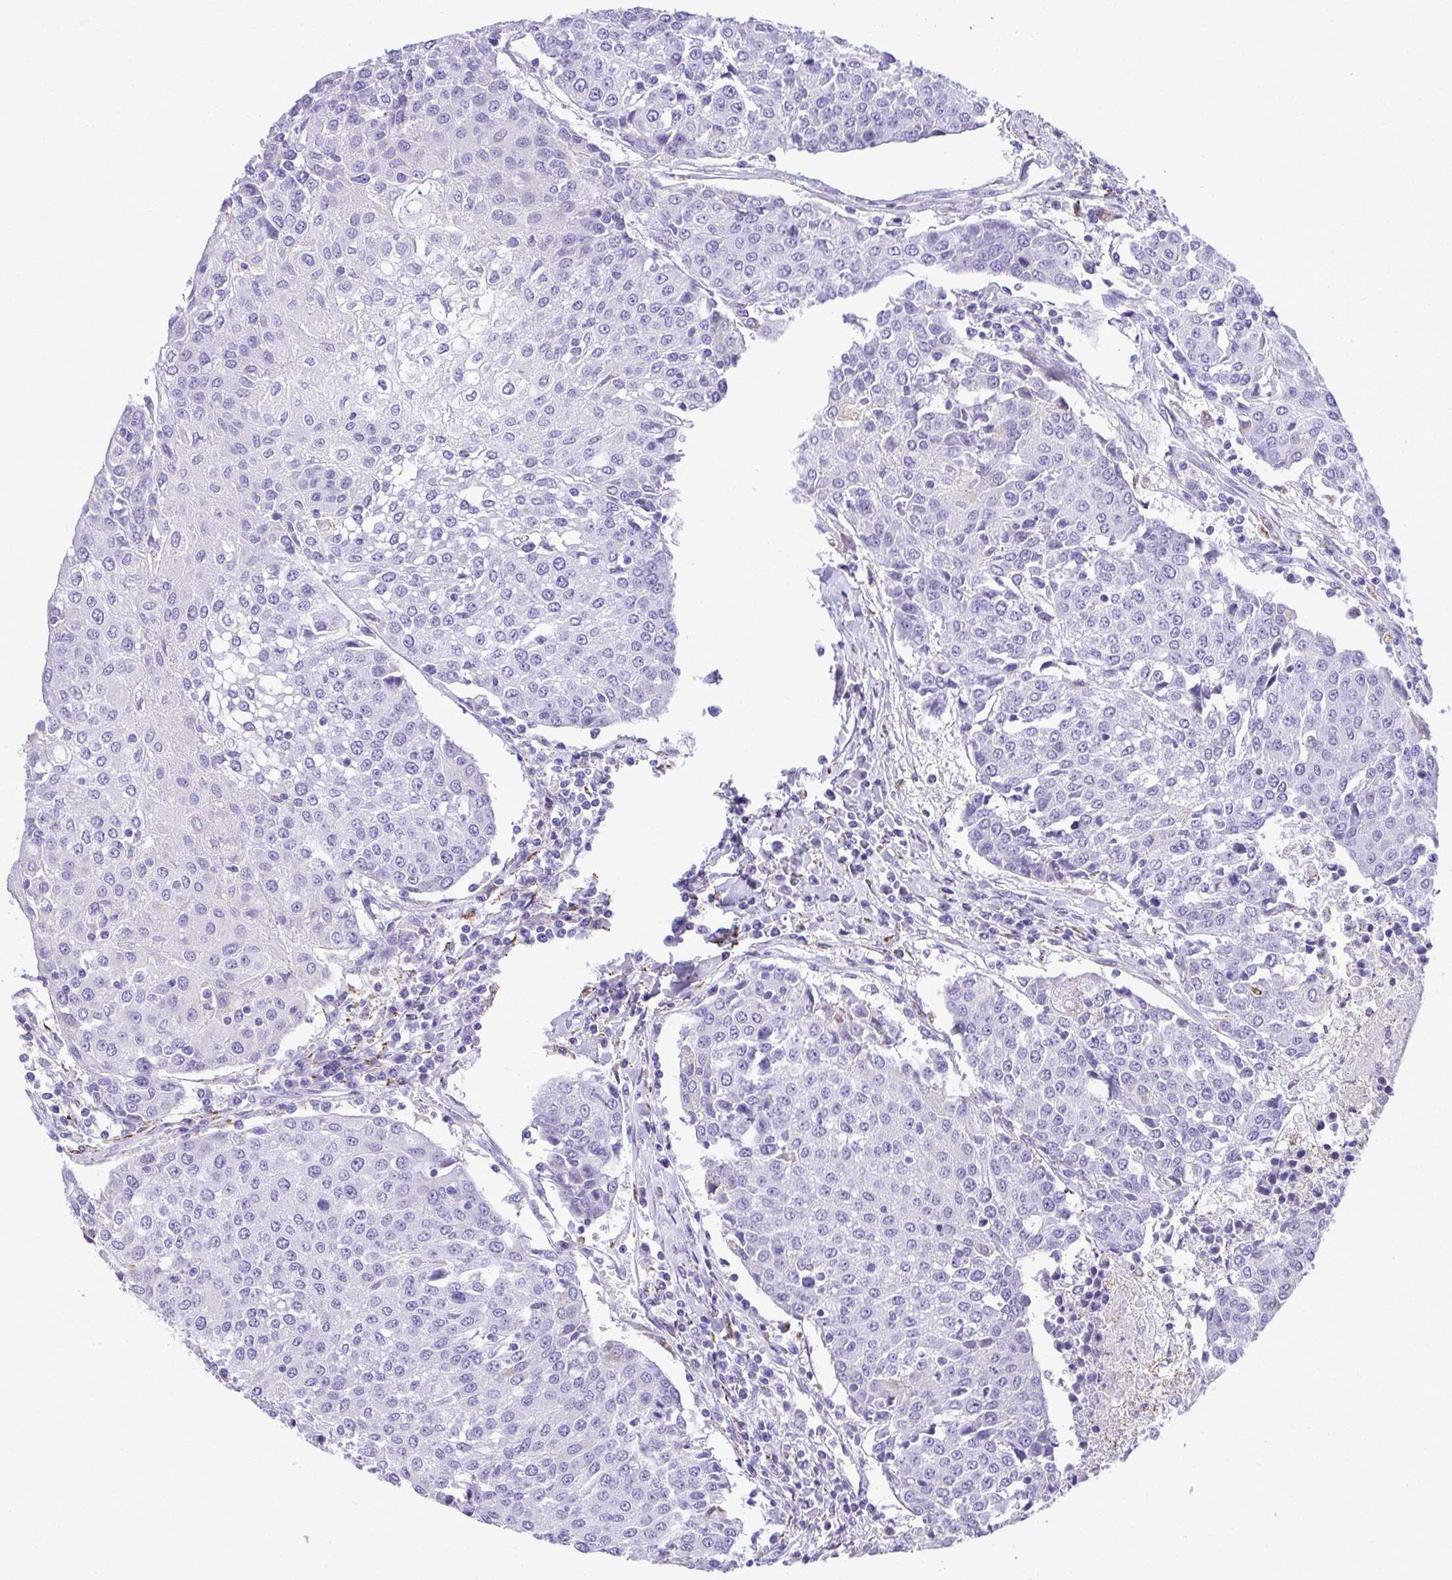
{"staining": {"intensity": "negative", "quantity": "none", "location": "none"}, "tissue": "urothelial cancer", "cell_type": "Tumor cells", "image_type": "cancer", "snomed": [{"axis": "morphology", "description": "Urothelial carcinoma, High grade"}, {"axis": "topography", "description": "Urinary bladder"}], "caption": "High-grade urothelial carcinoma was stained to show a protein in brown. There is no significant staining in tumor cells.", "gene": "AIG1", "patient": {"sex": "female", "age": 85}}